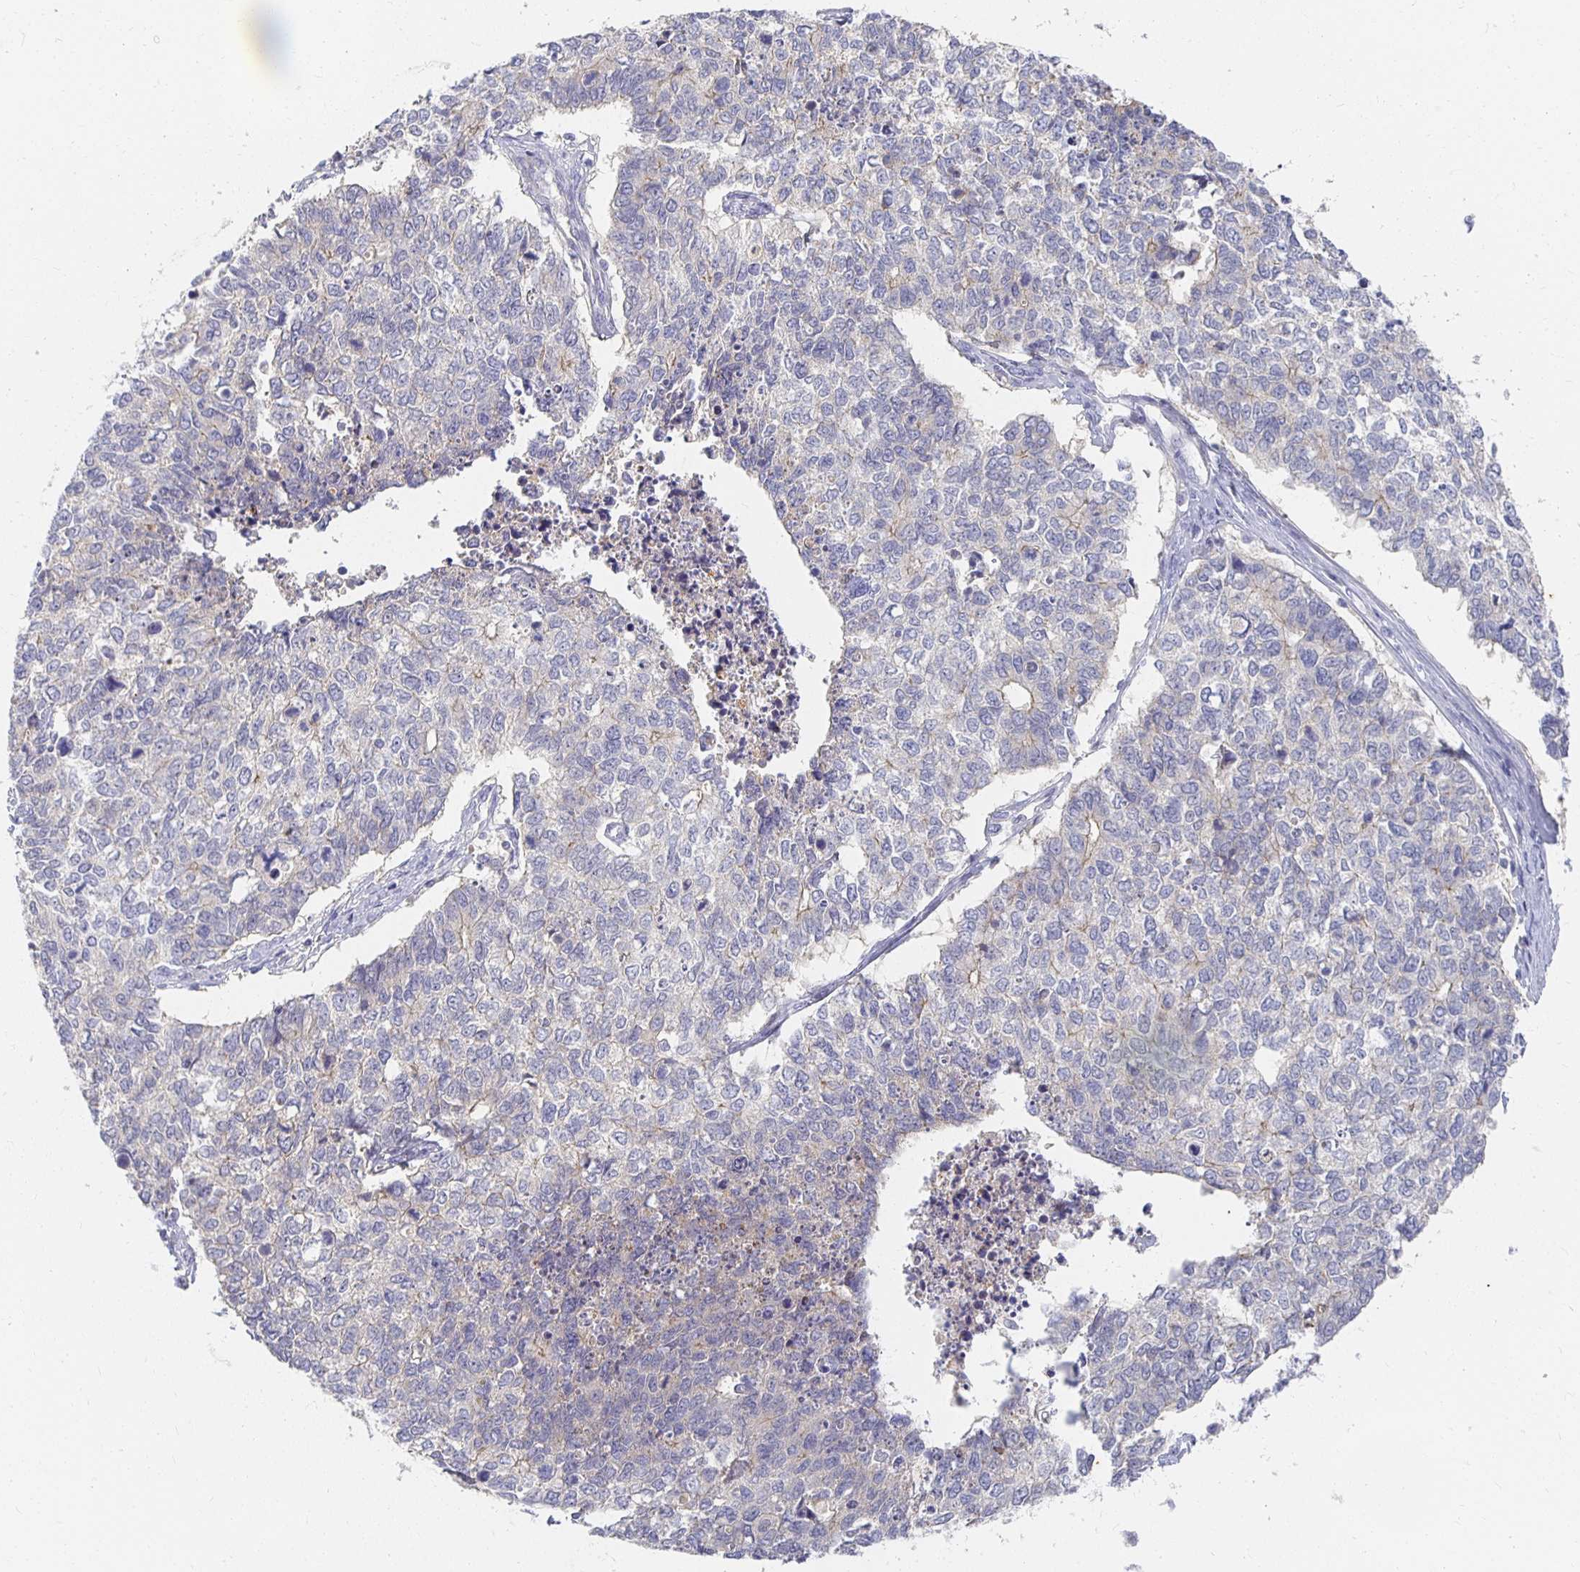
{"staining": {"intensity": "negative", "quantity": "none", "location": "none"}, "tissue": "cervical cancer", "cell_type": "Tumor cells", "image_type": "cancer", "snomed": [{"axis": "morphology", "description": "Adenocarcinoma, NOS"}, {"axis": "topography", "description": "Cervix"}], "caption": "High power microscopy photomicrograph of an immunohistochemistry image of cervical adenocarcinoma, revealing no significant expression in tumor cells. (DAB (3,3'-diaminobenzidine) immunohistochemistry (IHC) visualized using brightfield microscopy, high magnification).", "gene": "FKRP", "patient": {"sex": "female", "age": 63}}